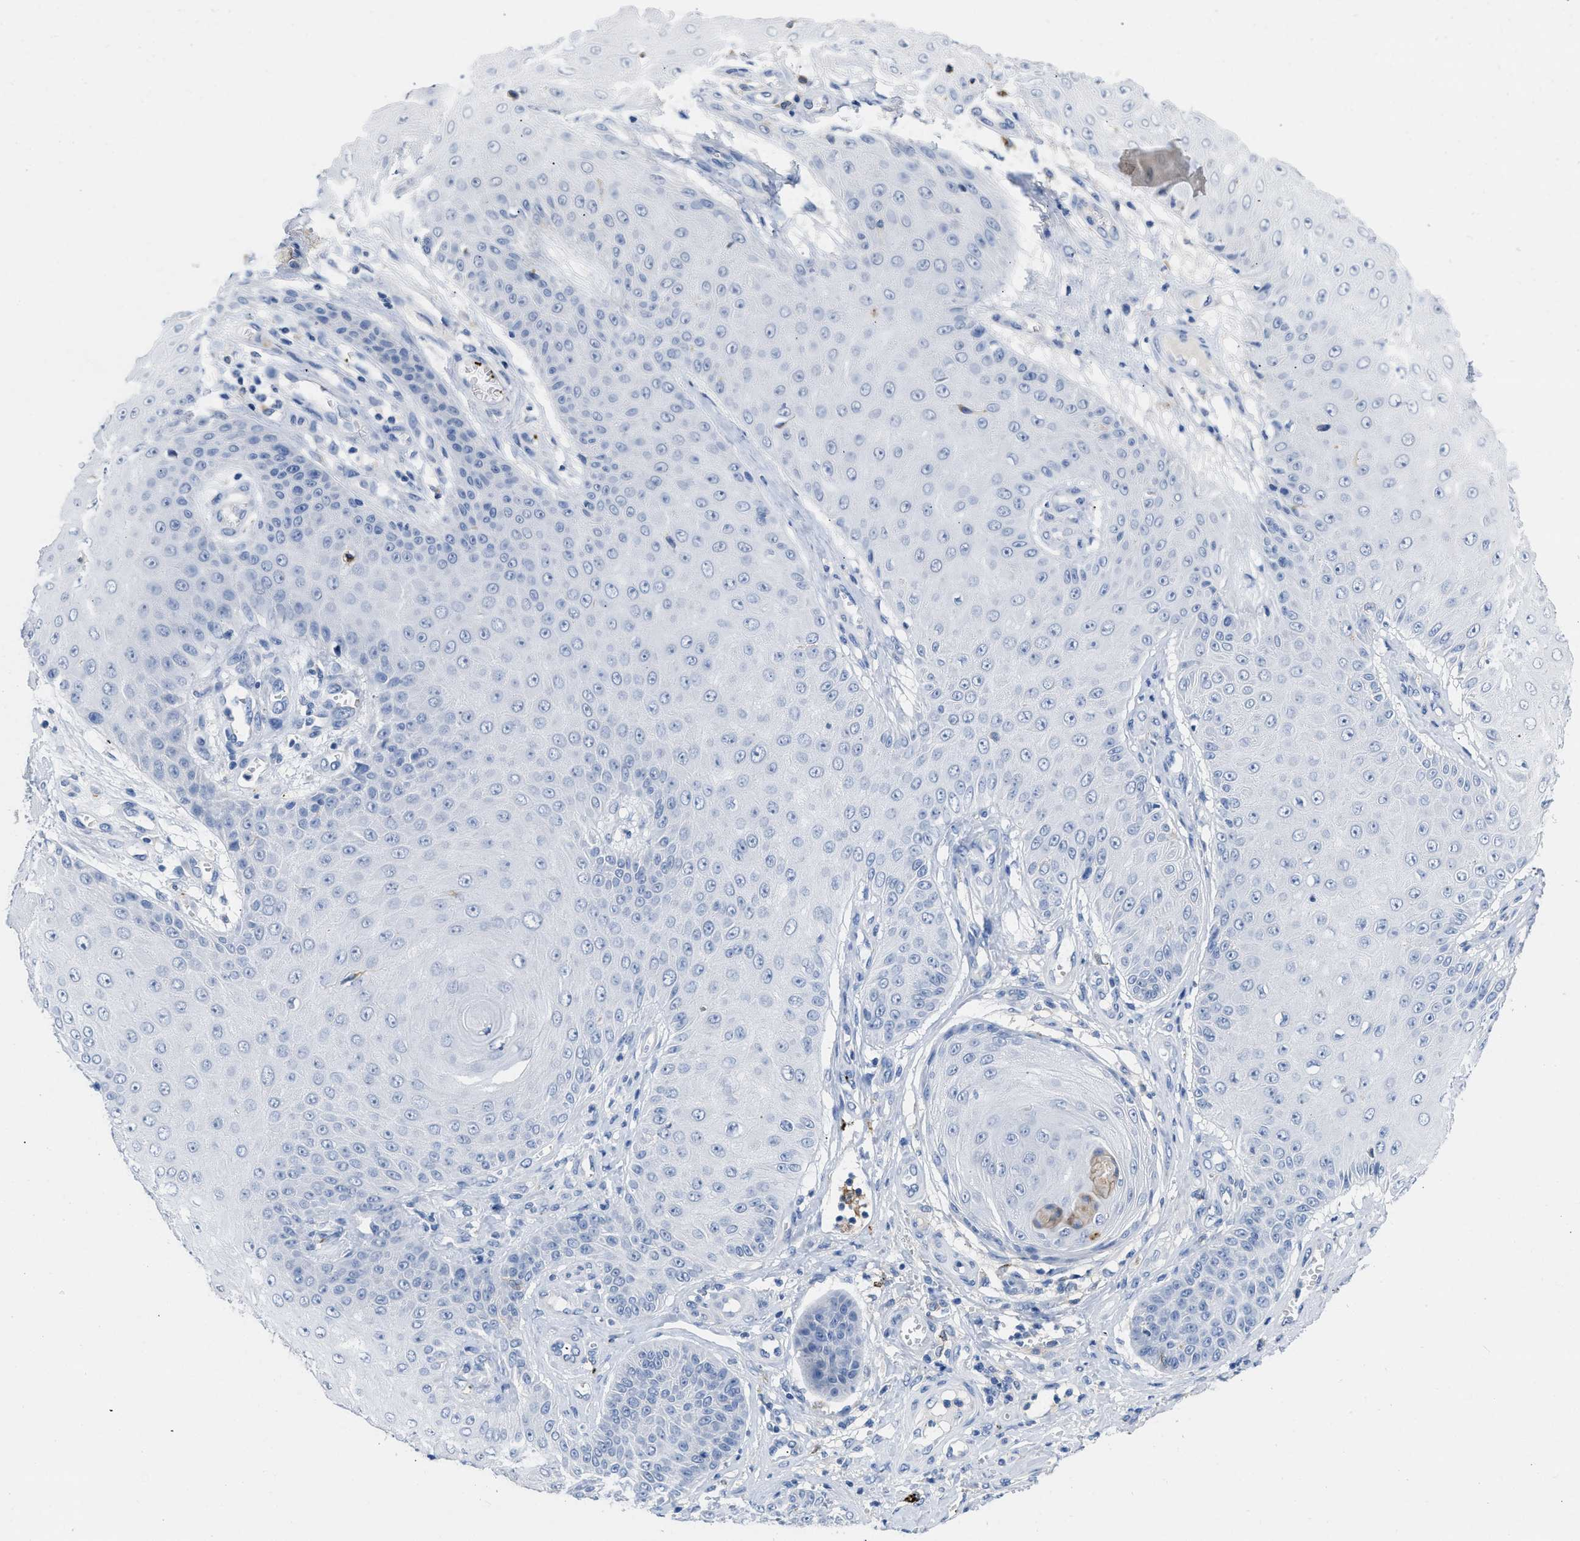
{"staining": {"intensity": "negative", "quantity": "none", "location": "none"}, "tissue": "skin cancer", "cell_type": "Tumor cells", "image_type": "cancer", "snomed": [{"axis": "morphology", "description": "Squamous cell carcinoma, NOS"}, {"axis": "topography", "description": "Skin"}], "caption": "DAB (3,3'-diaminobenzidine) immunohistochemical staining of human skin cancer reveals no significant positivity in tumor cells.", "gene": "FGF18", "patient": {"sex": "male", "age": 74}}